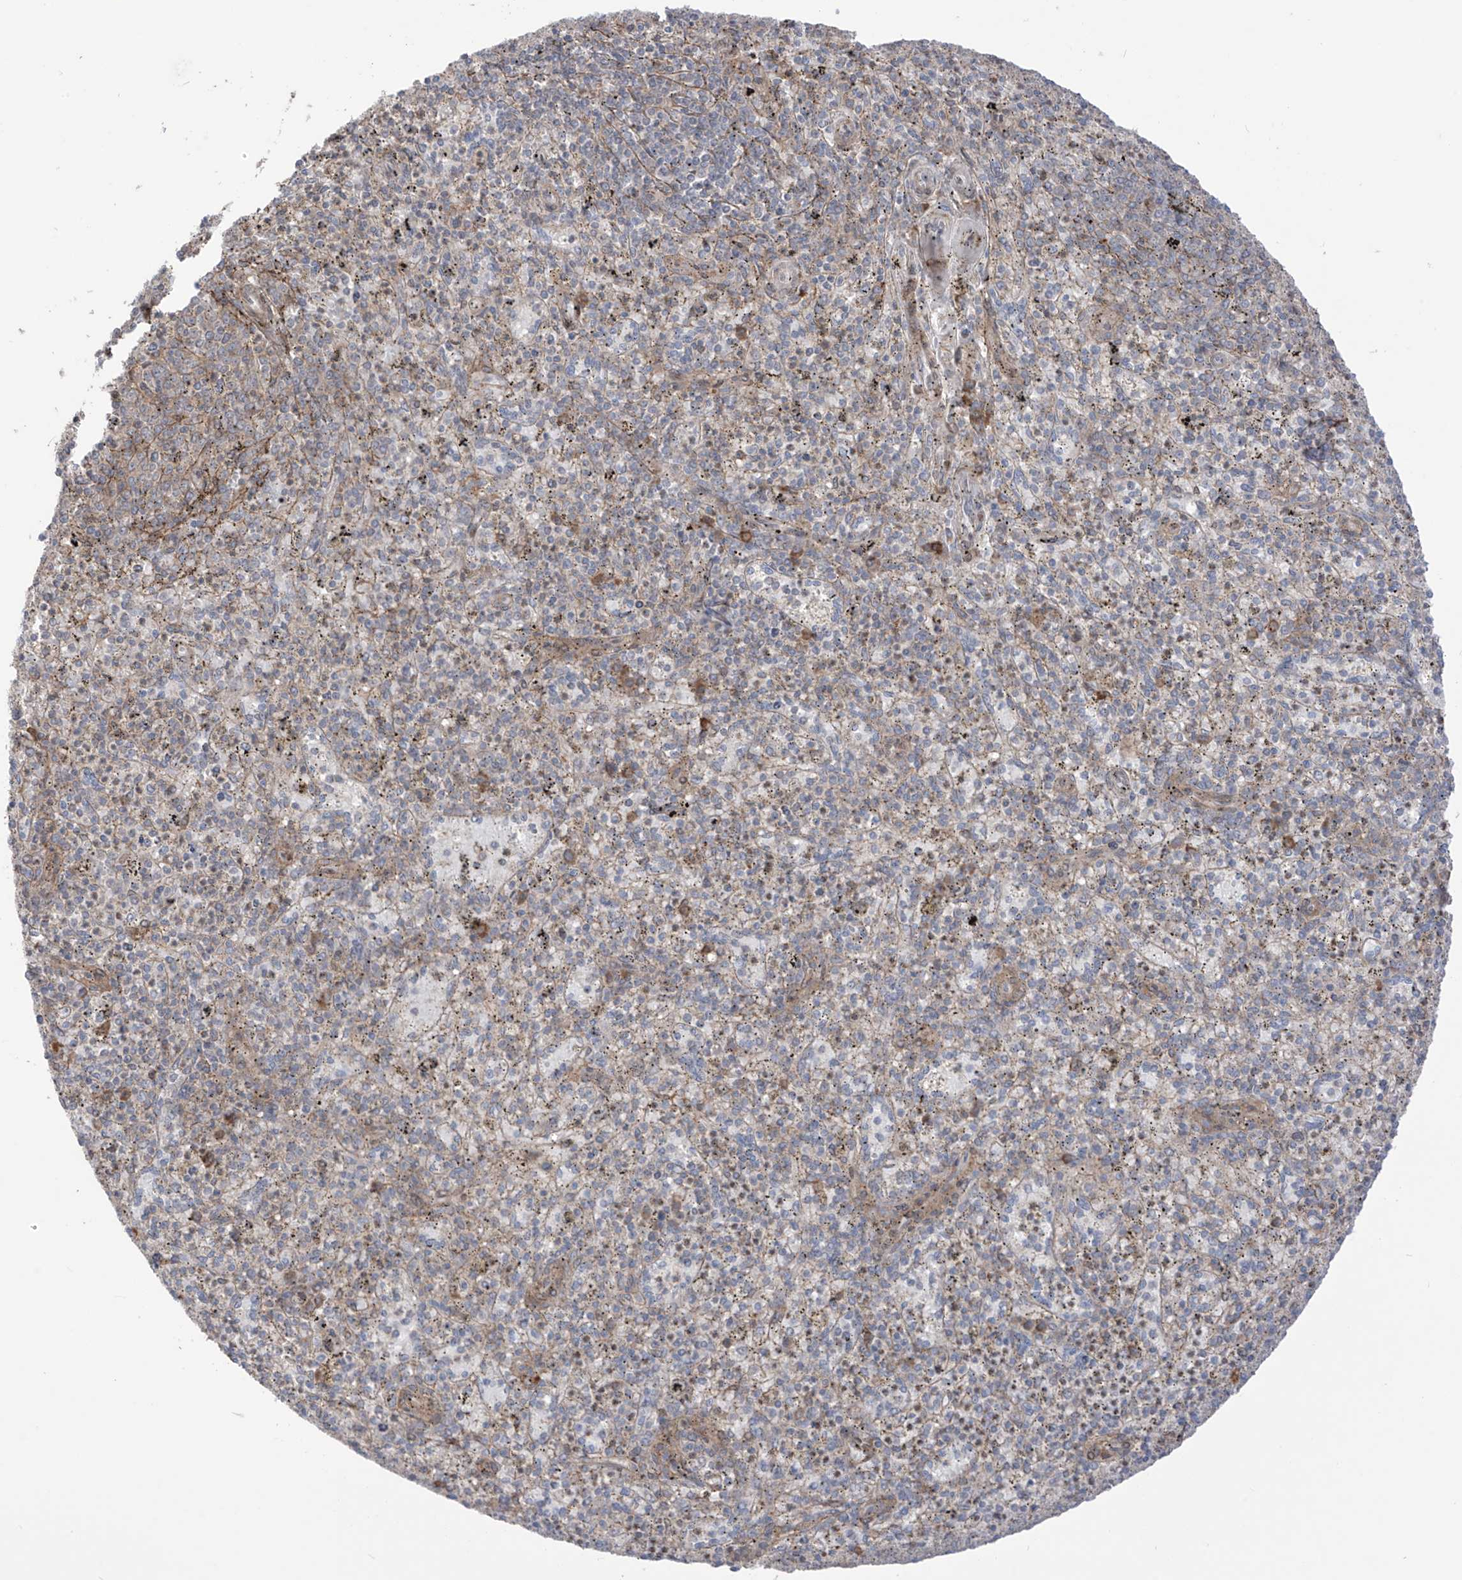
{"staining": {"intensity": "weak", "quantity": "<25%", "location": "cytoplasmic/membranous"}, "tissue": "spleen", "cell_type": "Cells in red pulp", "image_type": "normal", "snomed": [{"axis": "morphology", "description": "Normal tissue, NOS"}, {"axis": "topography", "description": "Spleen"}], "caption": "Image shows no protein staining in cells in red pulp of unremarkable spleen.", "gene": "LRRC74A", "patient": {"sex": "male", "age": 72}}